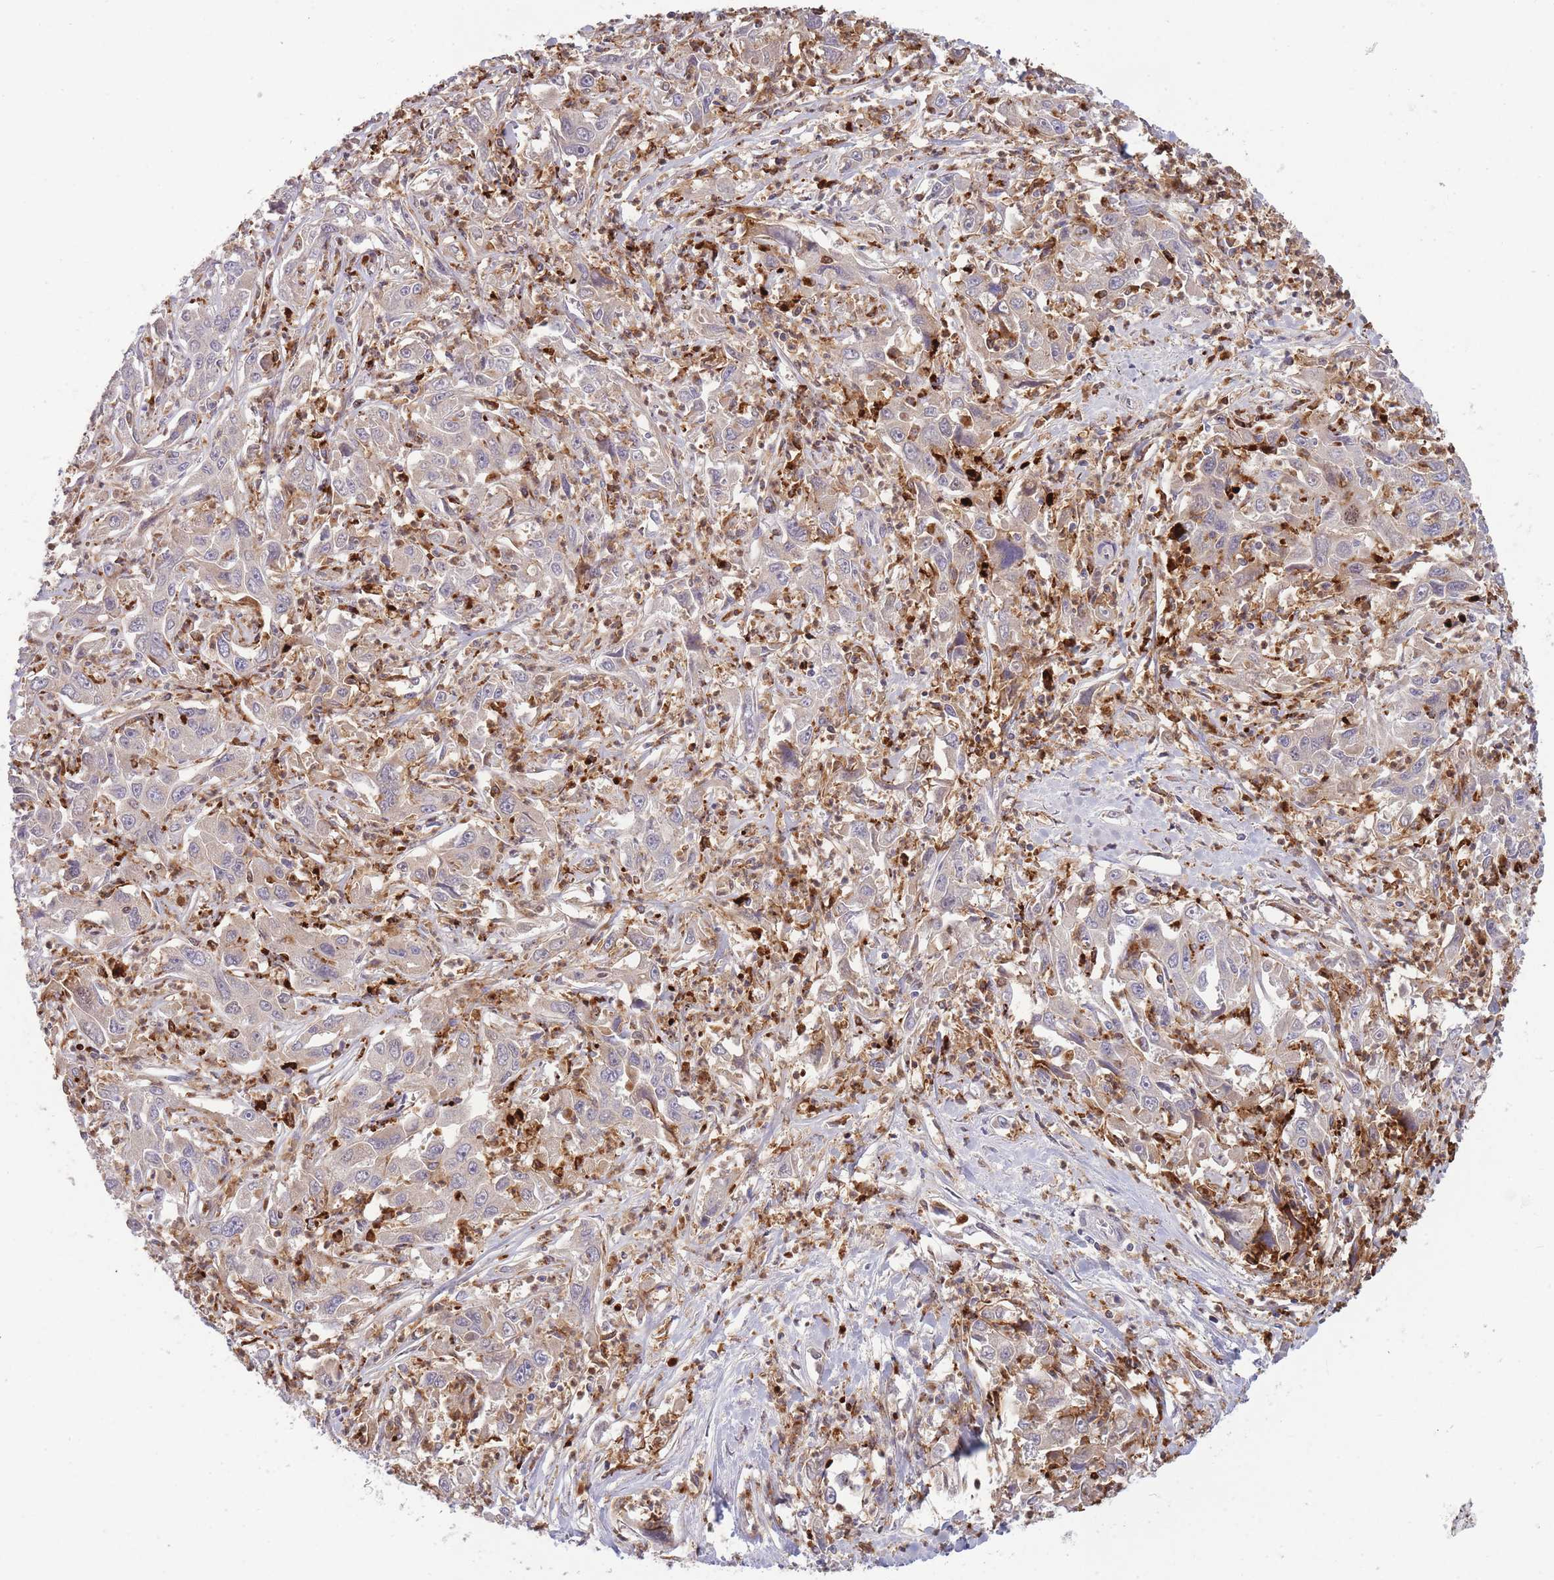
{"staining": {"intensity": "weak", "quantity": "<25%", "location": "cytoplasmic/membranous"}, "tissue": "liver cancer", "cell_type": "Tumor cells", "image_type": "cancer", "snomed": [{"axis": "morphology", "description": "Carcinoma, Hepatocellular, NOS"}, {"axis": "topography", "description": "Liver"}], "caption": "Micrograph shows no significant protein expression in tumor cells of hepatocellular carcinoma (liver).", "gene": "TRIM61", "patient": {"sex": "male", "age": 63}}